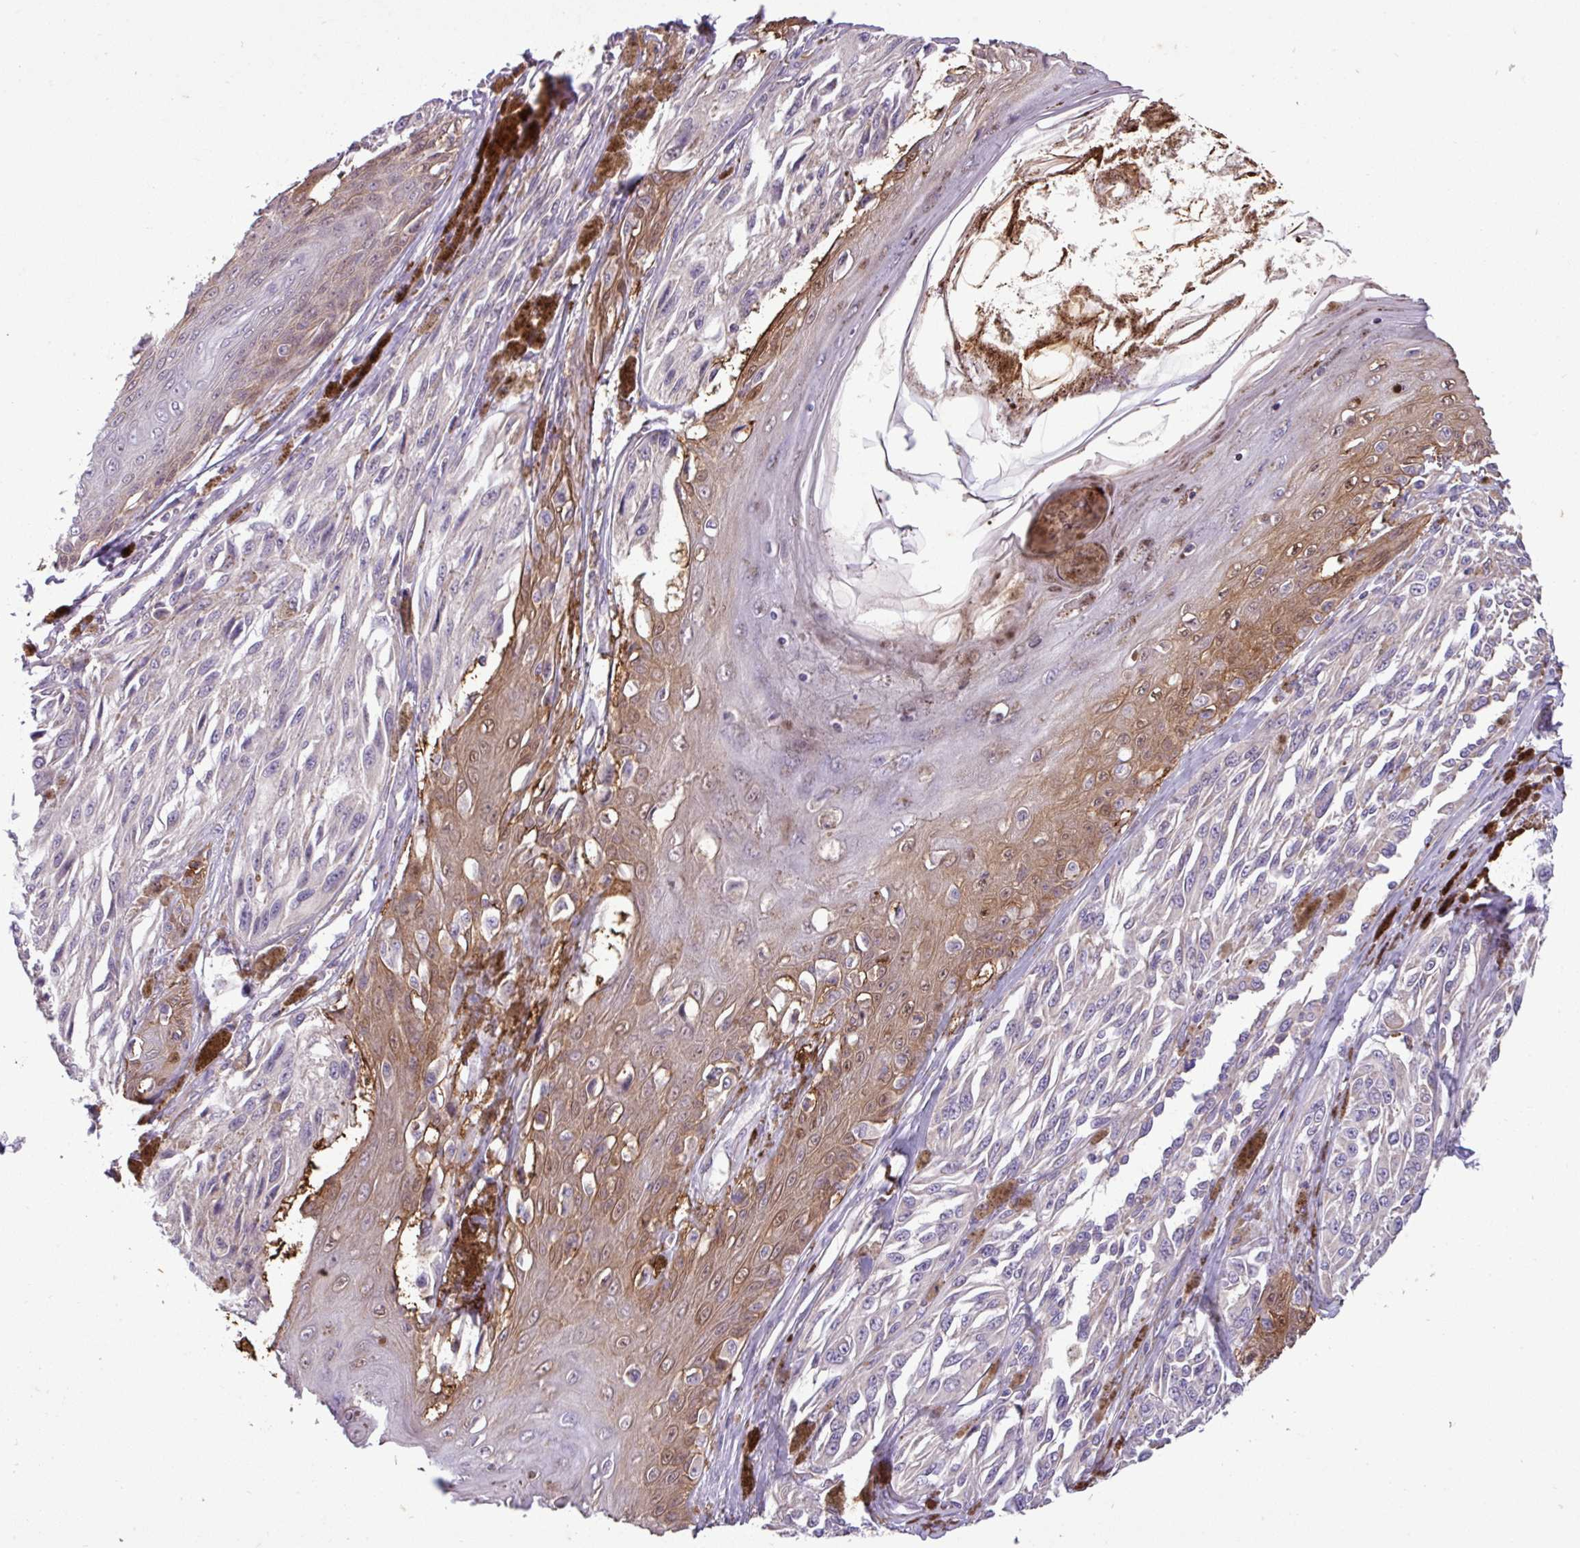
{"staining": {"intensity": "negative", "quantity": "none", "location": "none"}, "tissue": "melanoma", "cell_type": "Tumor cells", "image_type": "cancer", "snomed": [{"axis": "morphology", "description": "Malignant melanoma, NOS"}, {"axis": "topography", "description": "Skin"}], "caption": "Immunohistochemical staining of melanoma shows no significant expression in tumor cells. The staining was performed using DAB to visualize the protein expression in brown, while the nuclei were stained in blue with hematoxylin (Magnification: 20x).", "gene": "SLC23A2", "patient": {"sex": "male", "age": 94}}